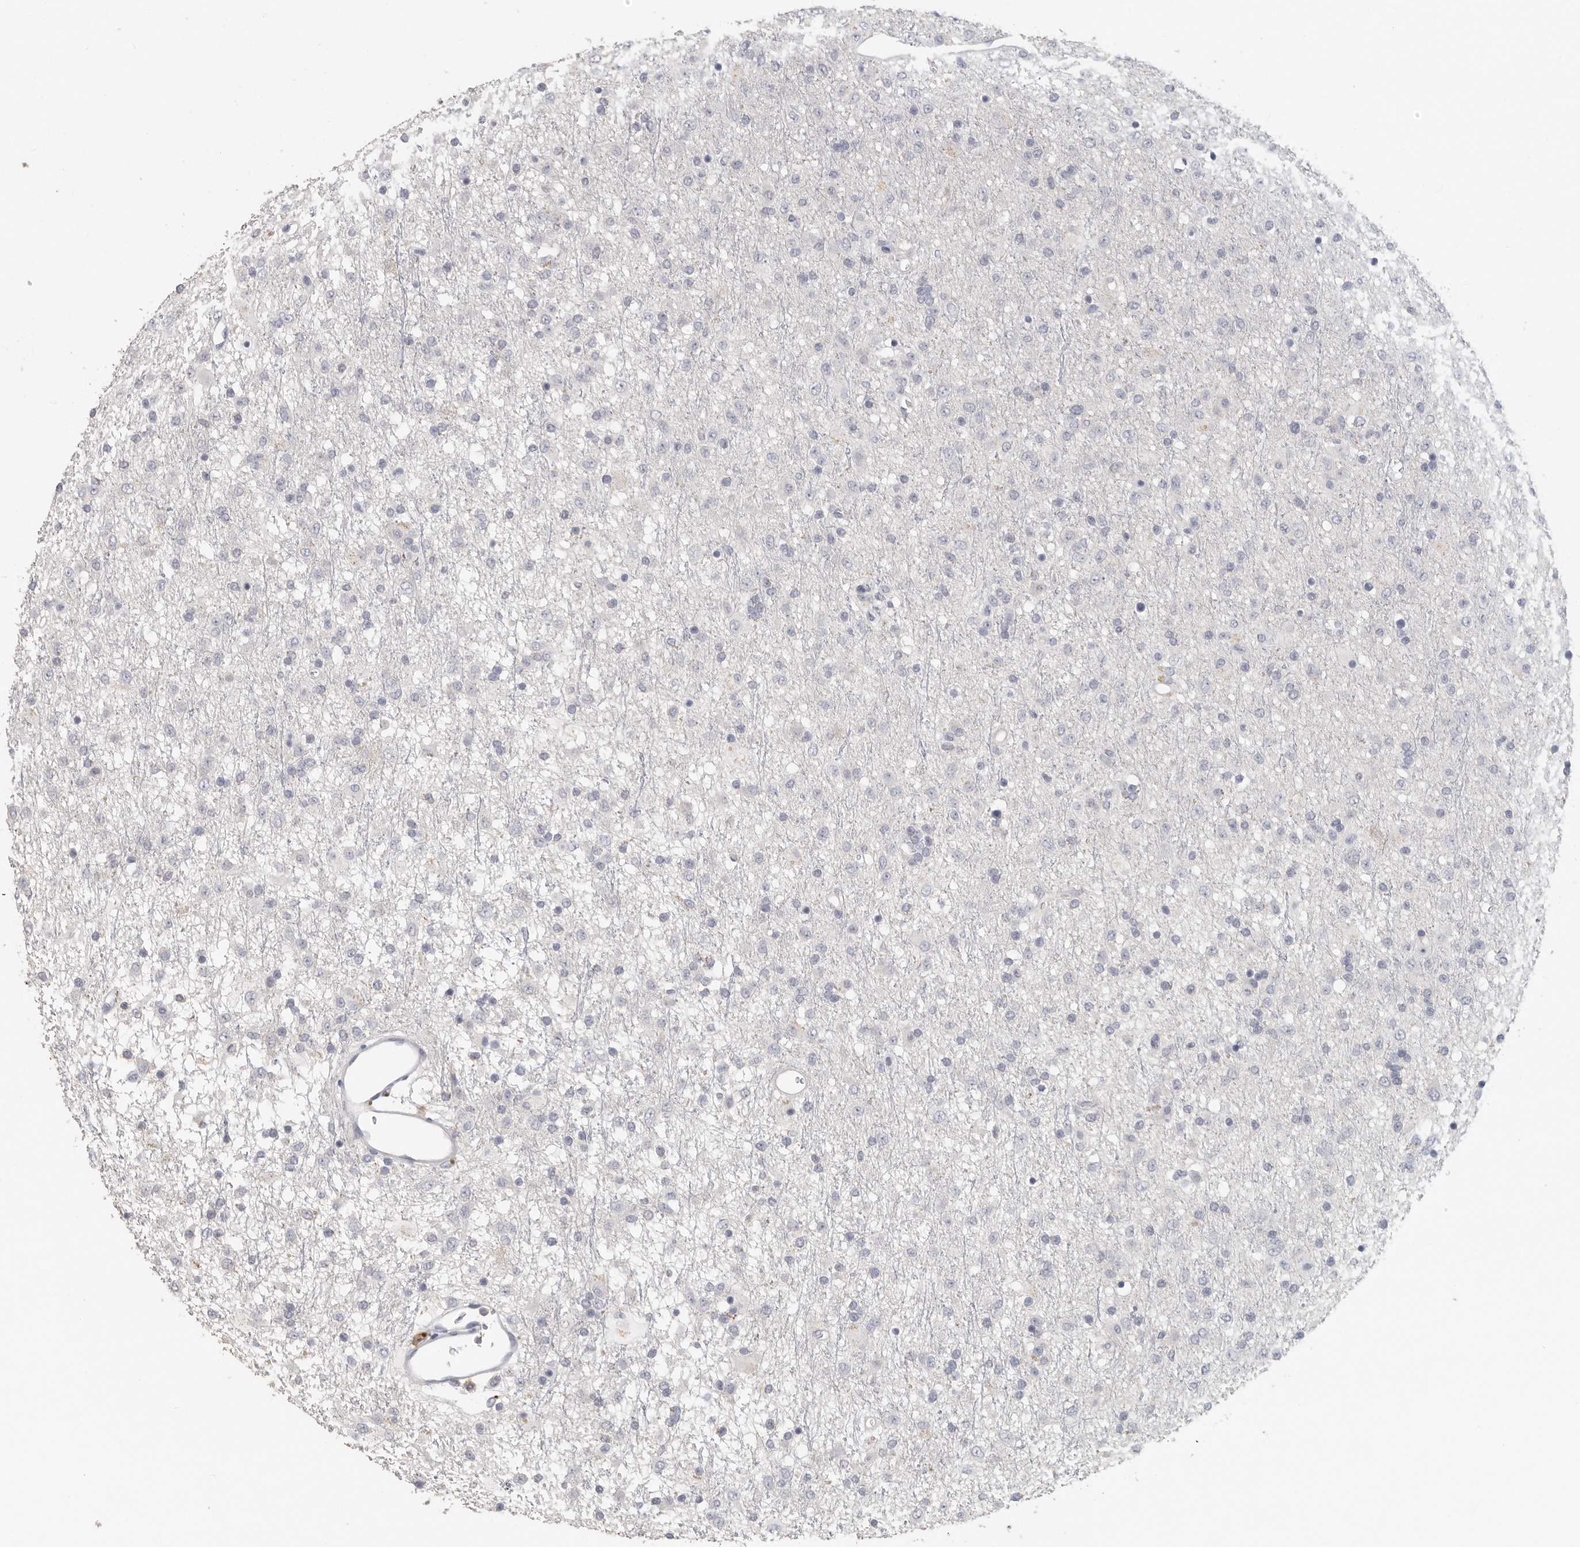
{"staining": {"intensity": "negative", "quantity": "none", "location": "none"}, "tissue": "glioma", "cell_type": "Tumor cells", "image_type": "cancer", "snomed": [{"axis": "morphology", "description": "Glioma, malignant, Low grade"}, {"axis": "topography", "description": "Brain"}], "caption": "Immunohistochemistry image of neoplastic tissue: human glioma stained with DAB demonstrates no significant protein expression in tumor cells.", "gene": "DNAJC11", "patient": {"sex": "male", "age": 65}}